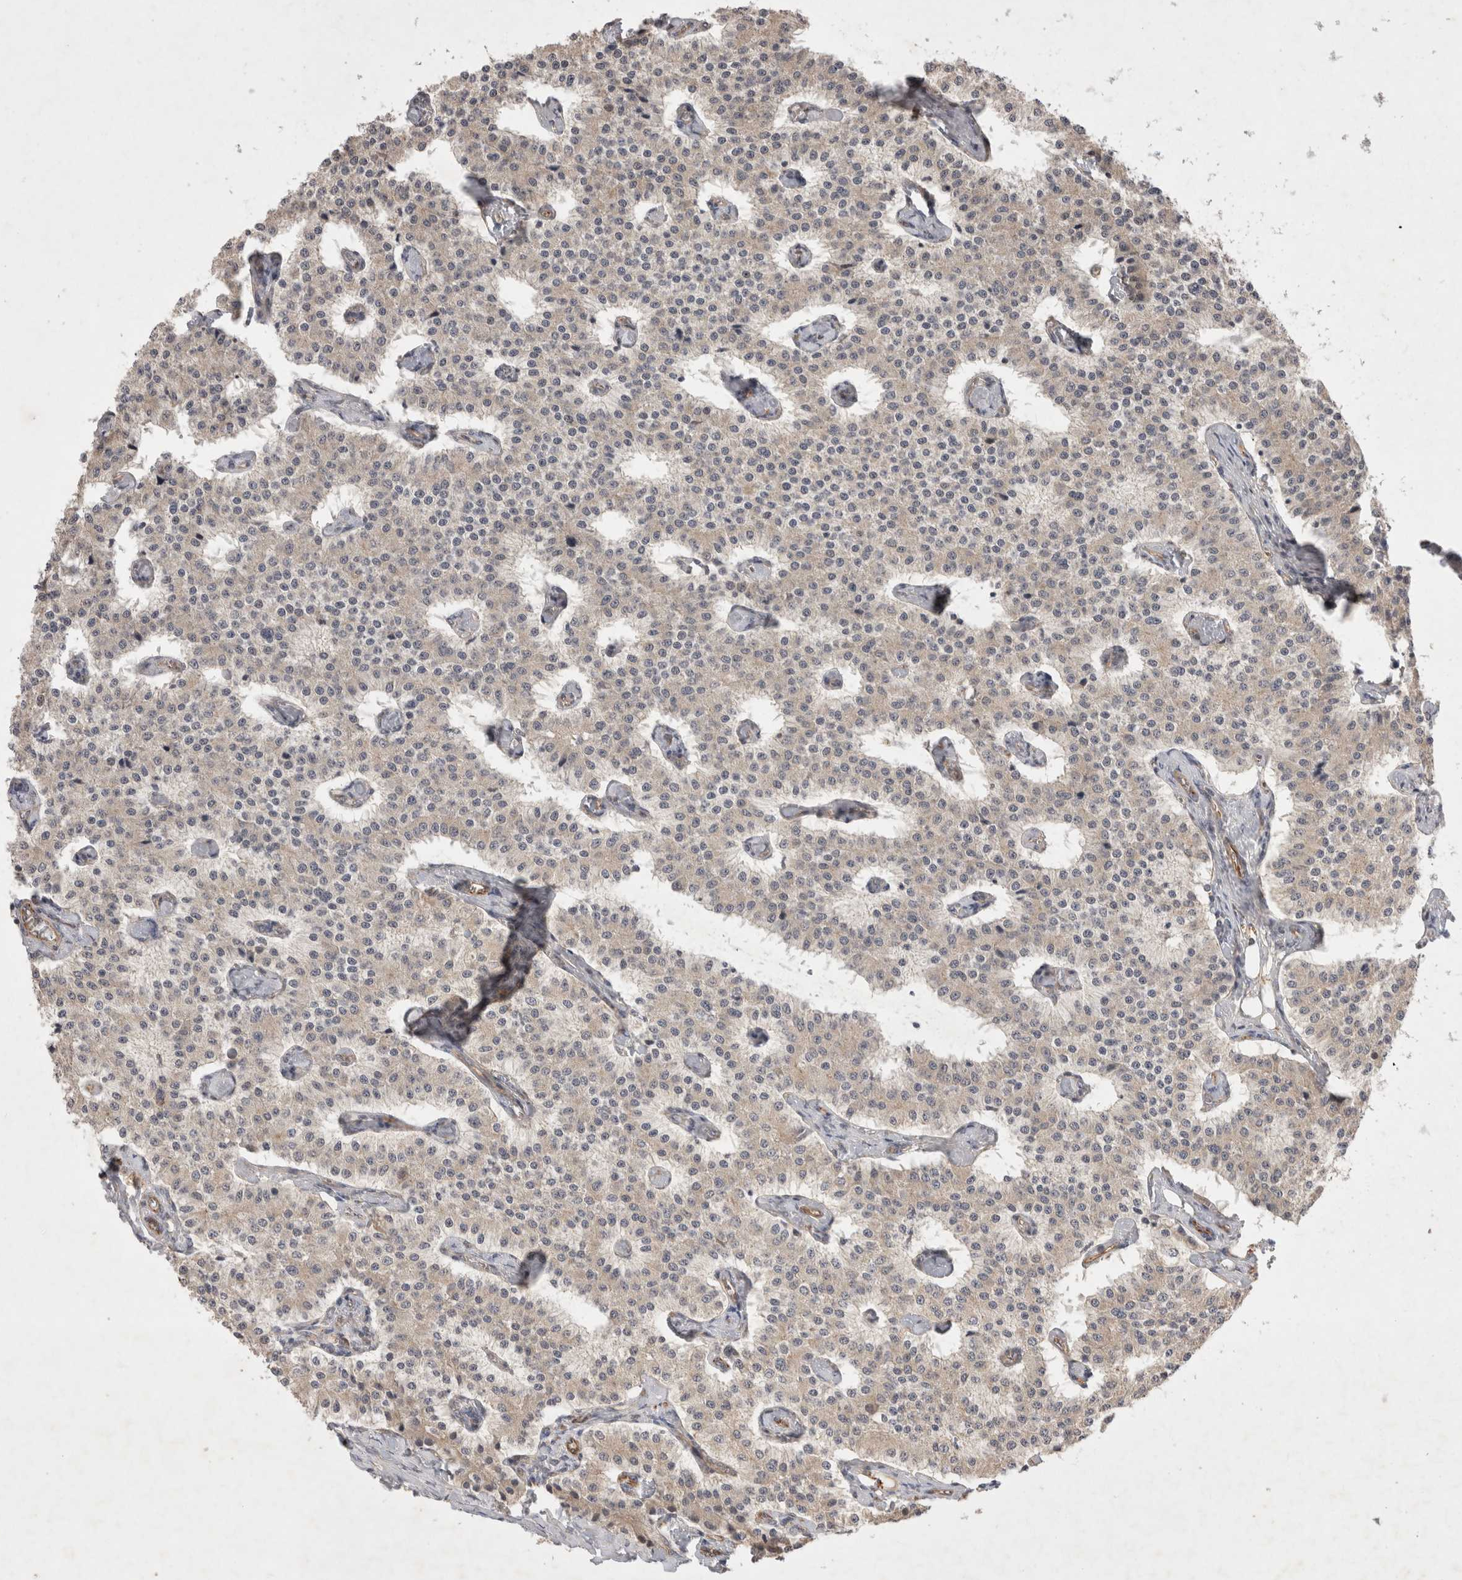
{"staining": {"intensity": "weak", "quantity": "<25%", "location": "cytoplasmic/membranous"}, "tissue": "carcinoid", "cell_type": "Tumor cells", "image_type": "cancer", "snomed": [{"axis": "morphology", "description": "Carcinoid, malignant, NOS"}, {"axis": "topography", "description": "Colon"}], "caption": "Carcinoid was stained to show a protein in brown. There is no significant staining in tumor cells. The staining was performed using DAB (3,3'-diaminobenzidine) to visualize the protein expression in brown, while the nuclei were stained in blue with hematoxylin (Magnification: 20x).", "gene": "NMU", "patient": {"sex": "female", "age": 52}}